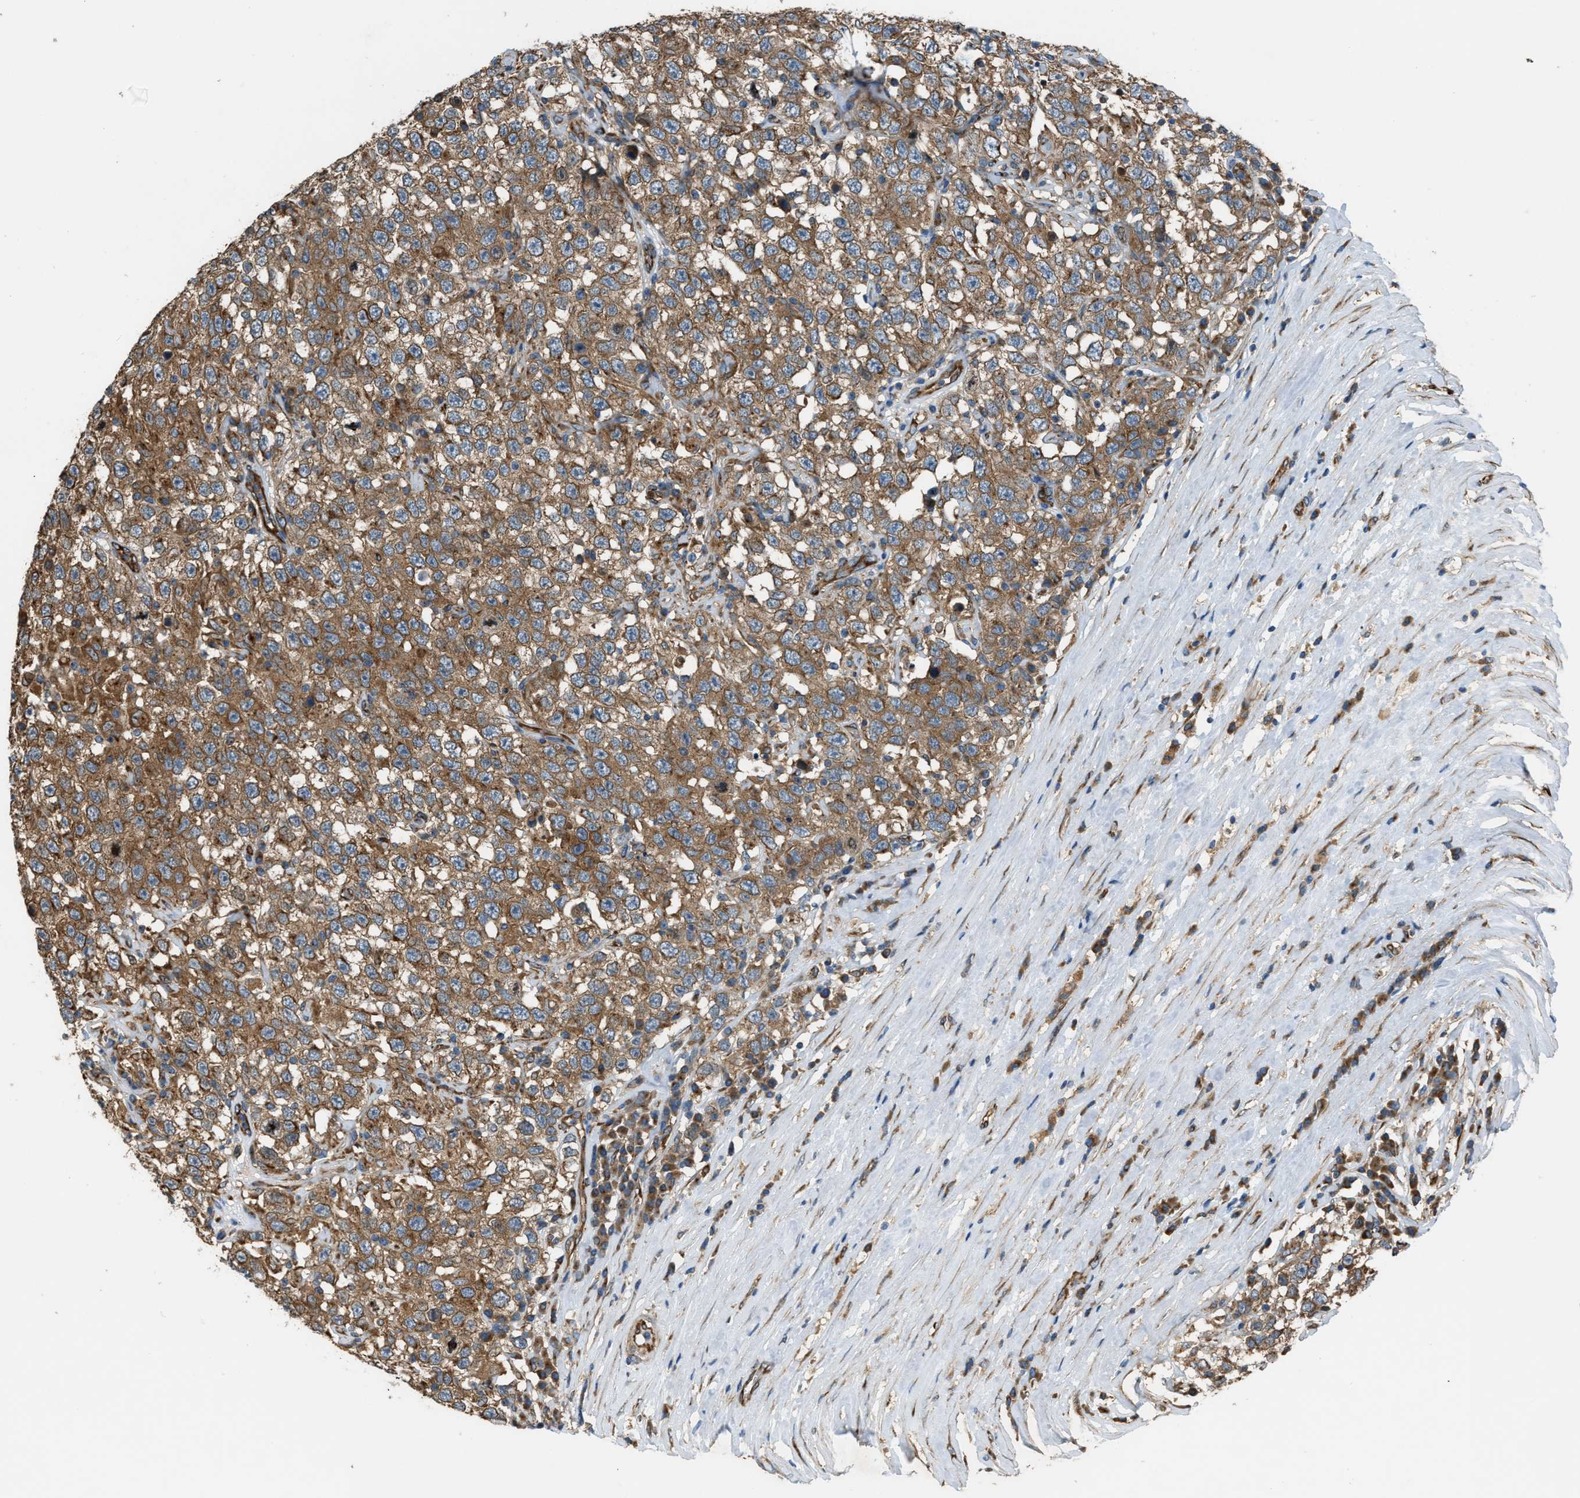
{"staining": {"intensity": "moderate", "quantity": ">75%", "location": "cytoplasmic/membranous"}, "tissue": "testis cancer", "cell_type": "Tumor cells", "image_type": "cancer", "snomed": [{"axis": "morphology", "description": "Seminoma, NOS"}, {"axis": "topography", "description": "Testis"}], "caption": "Testis seminoma was stained to show a protein in brown. There is medium levels of moderate cytoplasmic/membranous expression in approximately >75% of tumor cells.", "gene": "TRPC1", "patient": {"sex": "male", "age": 41}}